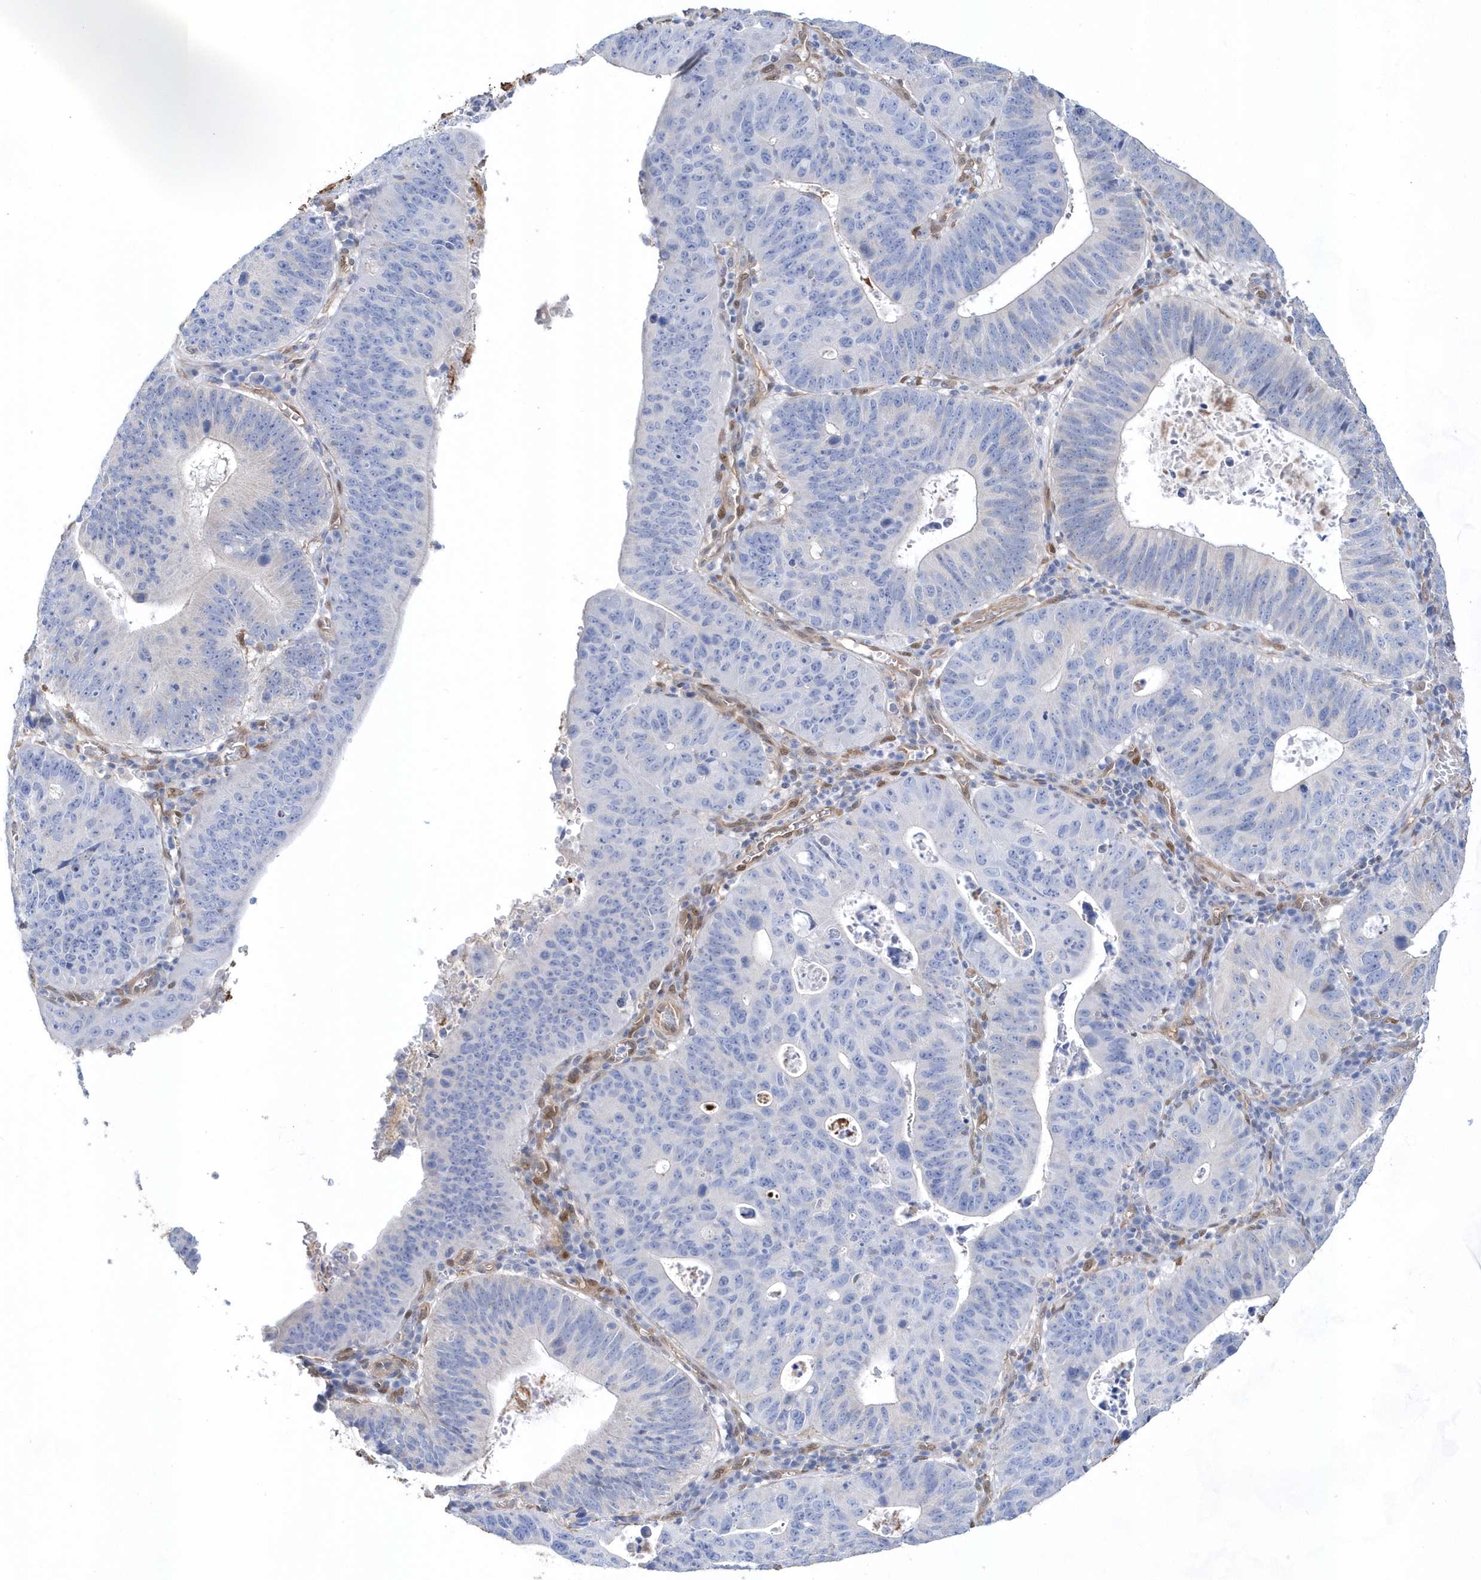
{"staining": {"intensity": "negative", "quantity": "none", "location": "none"}, "tissue": "stomach cancer", "cell_type": "Tumor cells", "image_type": "cancer", "snomed": [{"axis": "morphology", "description": "Adenocarcinoma, NOS"}, {"axis": "topography", "description": "Stomach"}], "caption": "Stomach adenocarcinoma was stained to show a protein in brown. There is no significant positivity in tumor cells. The staining is performed using DAB (3,3'-diaminobenzidine) brown chromogen with nuclei counter-stained in using hematoxylin.", "gene": "BDH2", "patient": {"sex": "male", "age": 59}}